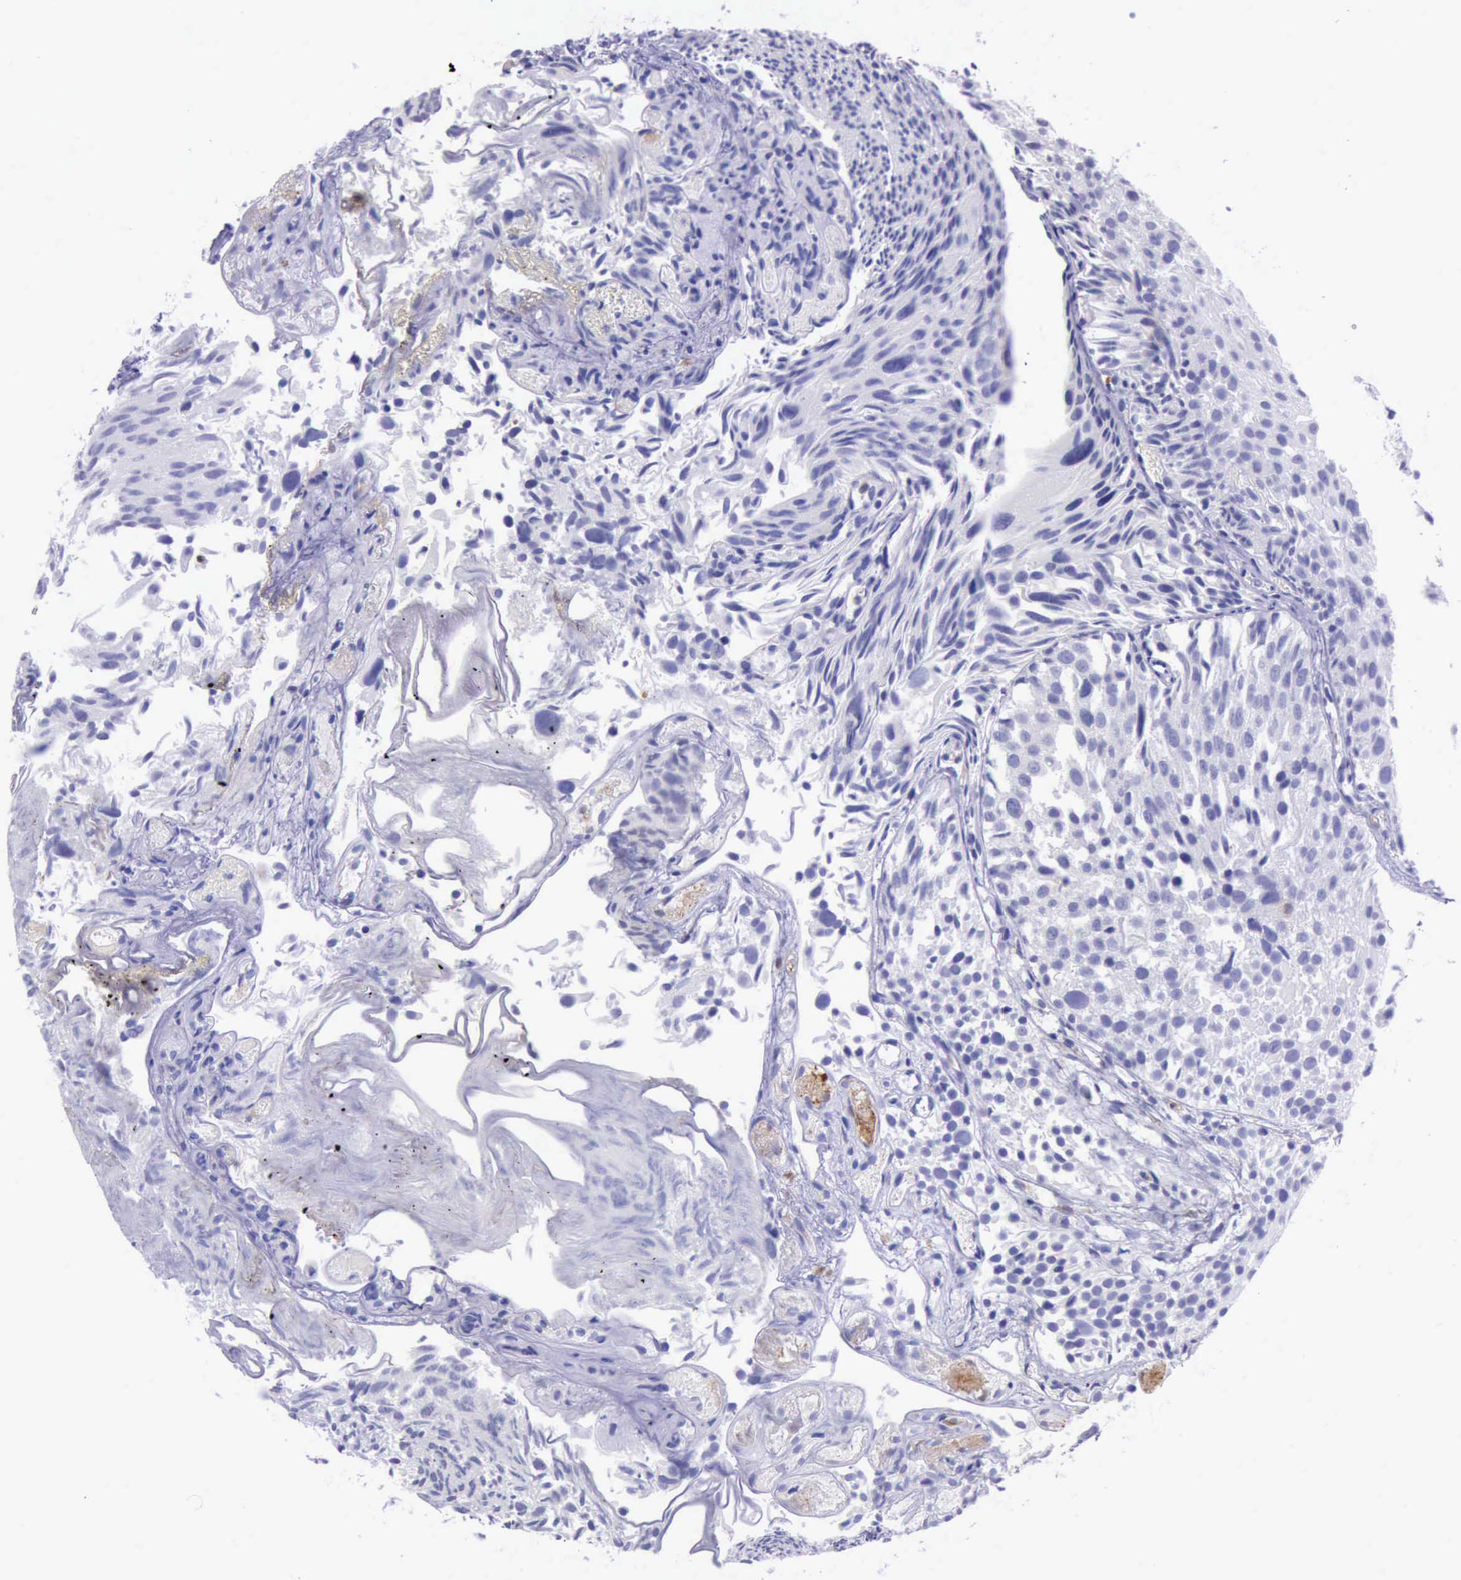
{"staining": {"intensity": "negative", "quantity": "none", "location": "none"}, "tissue": "urothelial cancer", "cell_type": "Tumor cells", "image_type": "cancer", "snomed": [{"axis": "morphology", "description": "Urothelial carcinoma, High grade"}, {"axis": "topography", "description": "Urinary bladder"}], "caption": "Immunohistochemistry photomicrograph of neoplastic tissue: urothelial cancer stained with DAB shows no significant protein staining in tumor cells.", "gene": "BTK", "patient": {"sex": "female", "age": 78}}